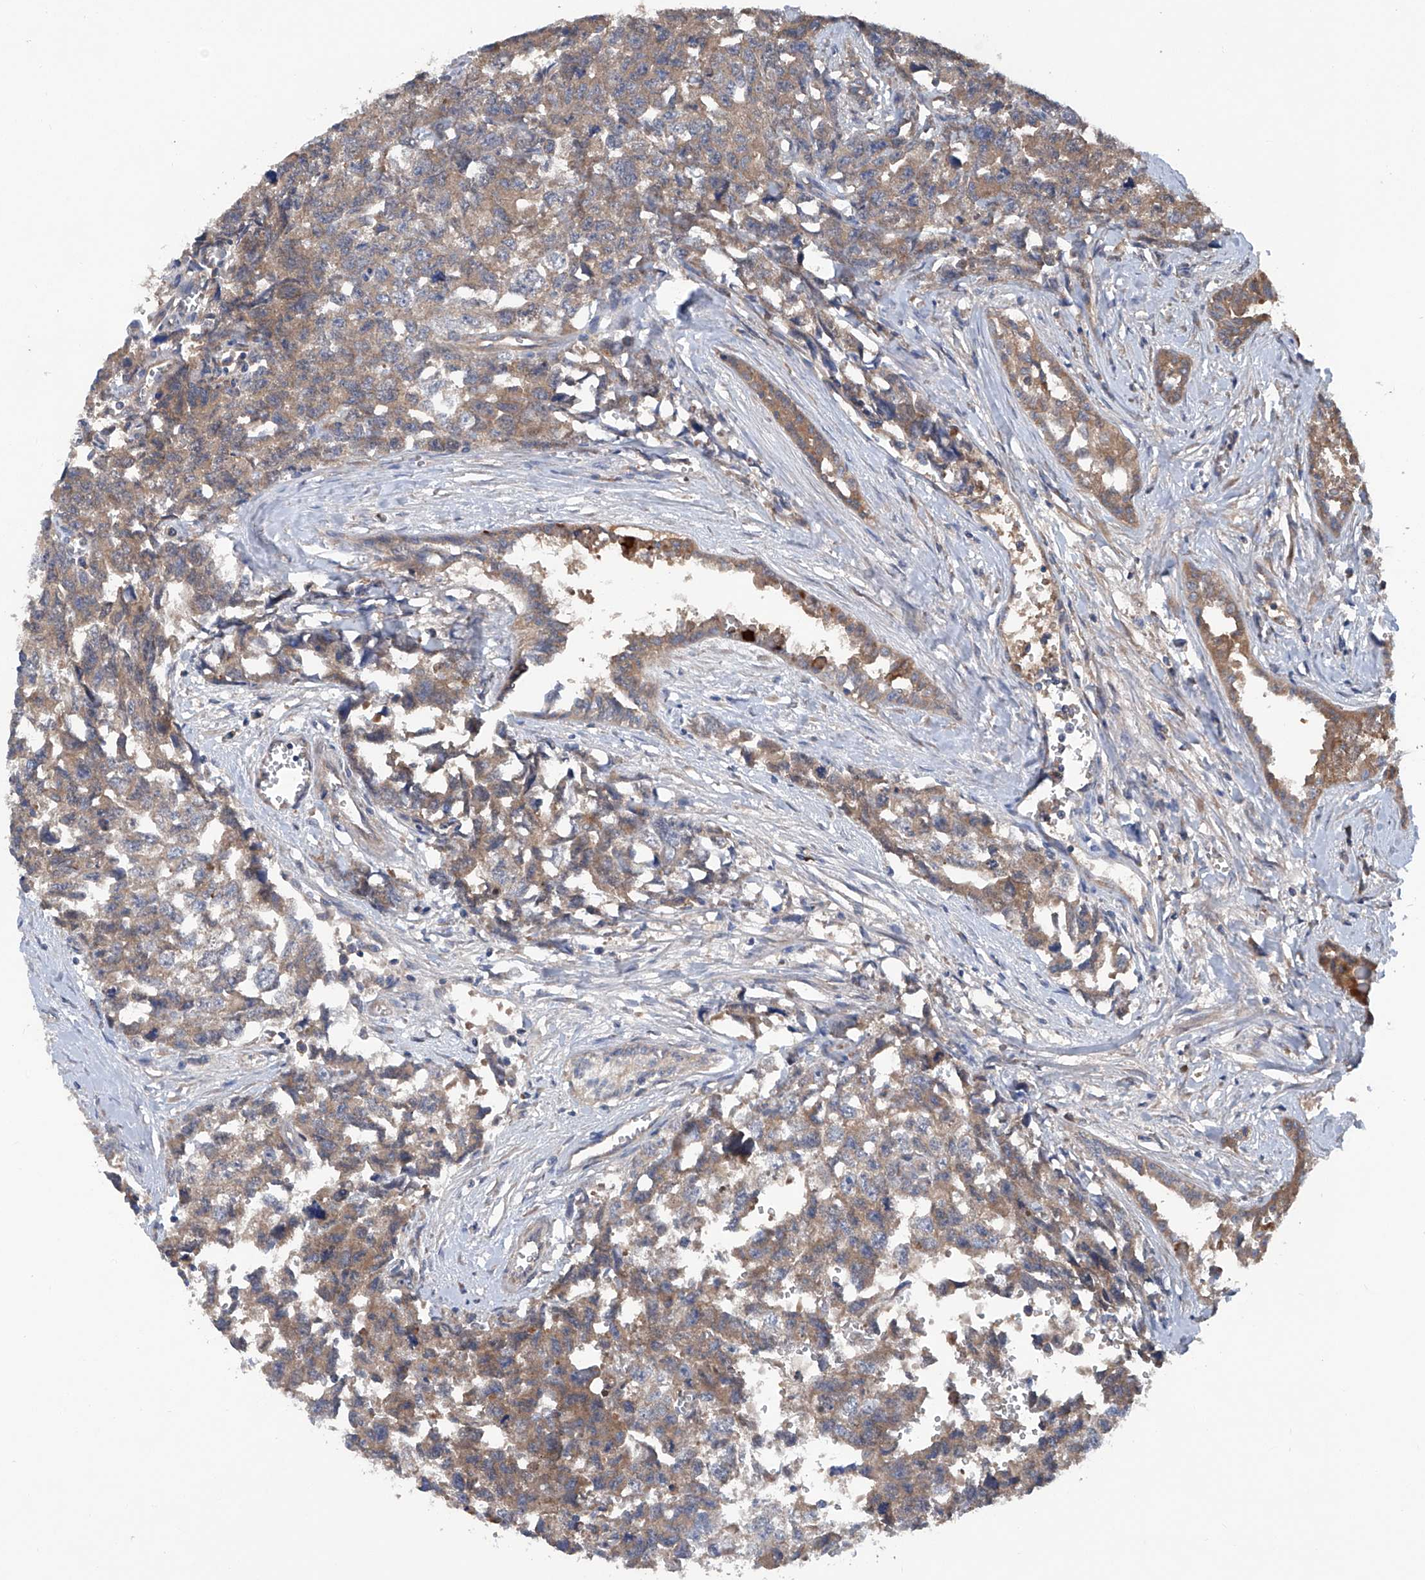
{"staining": {"intensity": "moderate", "quantity": "25%-75%", "location": "cytoplasmic/membranous"}, "tissue": "testis cancer", "cell_type": "Tumor cells", "image_type": "cancer", "snomed": [{"axis": "morphology", "description": "Carcinoma, Embryonal, NOS"}, {"axis": "topography", "description": "Testis"}], "caption": "An IHC micrograph of tumor tissue is shown. Protein staining in brown labels moderate cytoplasmic/membranous positivity in testis embryonal carcinoma within tumor cells.", "gene": "ASCC3", "patient": {"sex": "male", "age": 31}}